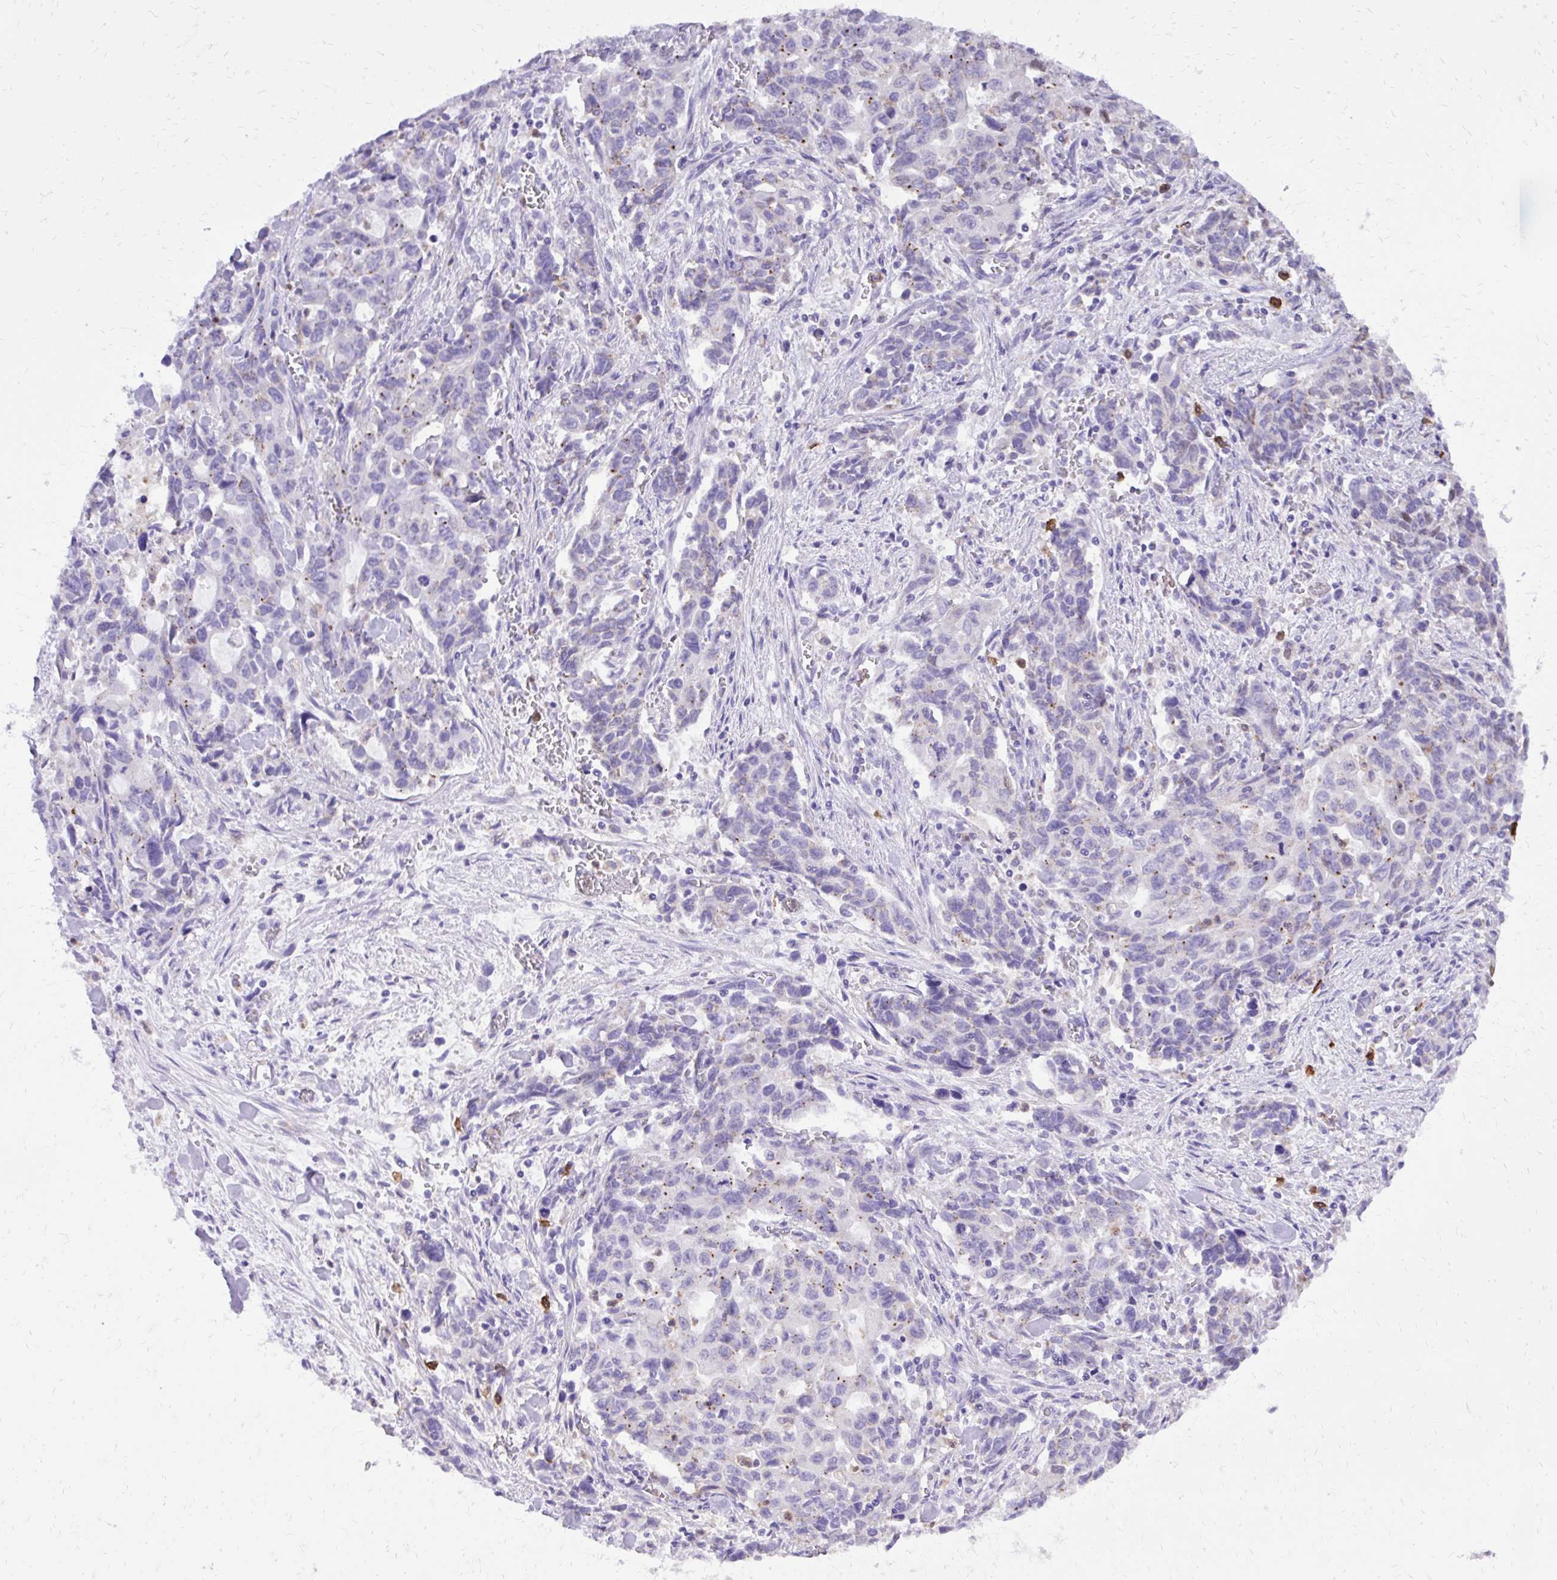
{"staining": {"intensity": "negative", "quantity": "none", "location": "none"}, "tissue": "stomach cancer", "cell_type": "Tumor cells", "image_type": "cancer", "snomed": [{"axis": "morphology", "description": "Adenocarcinoma, NOS"}, {"axis": "topography", "description": "Stomach, upper"}], "caption": "There is no significant positivity in tumor cells of adenocarcinoma (stomach).", "gene": "CAT", "patient": {"sex": "male", "age": 85}}